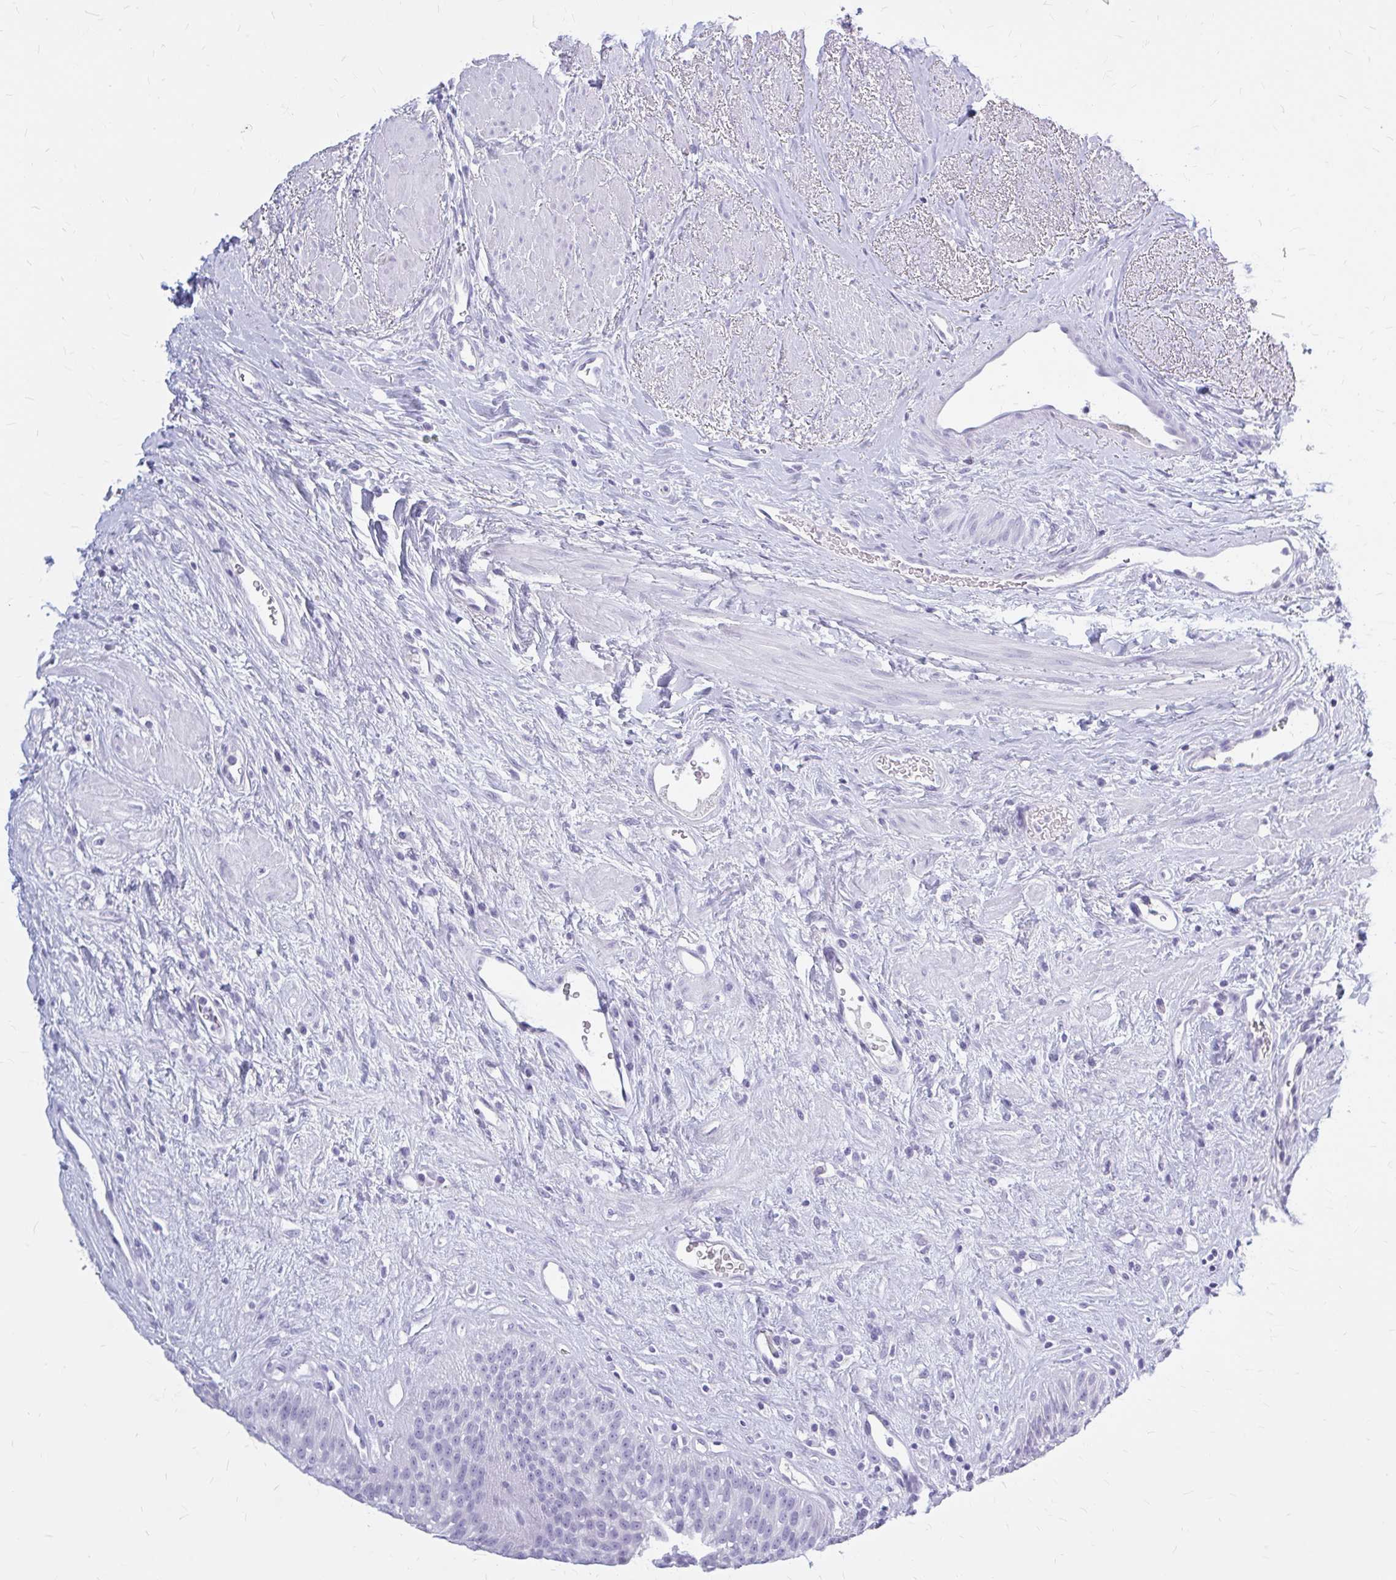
{"staining": {"intensity": "negative", "quantity": "none", "location": "none"}, "tissue": "urinary bladder", "cell_type": "Urothelial cells", "image_type": "normal", "snomed": [{"axis": "morphology", "description": "Normal tissue, NOS"}, {"axis": "topography", "description": "Urinary bladder"}], "caption": "Immunohistochemistry (IHC) of benign urinary bladder displays no expression in urothelial cells.", "gene": "KLHDC7A", "patient": {"sex": "female", "age": 56}}